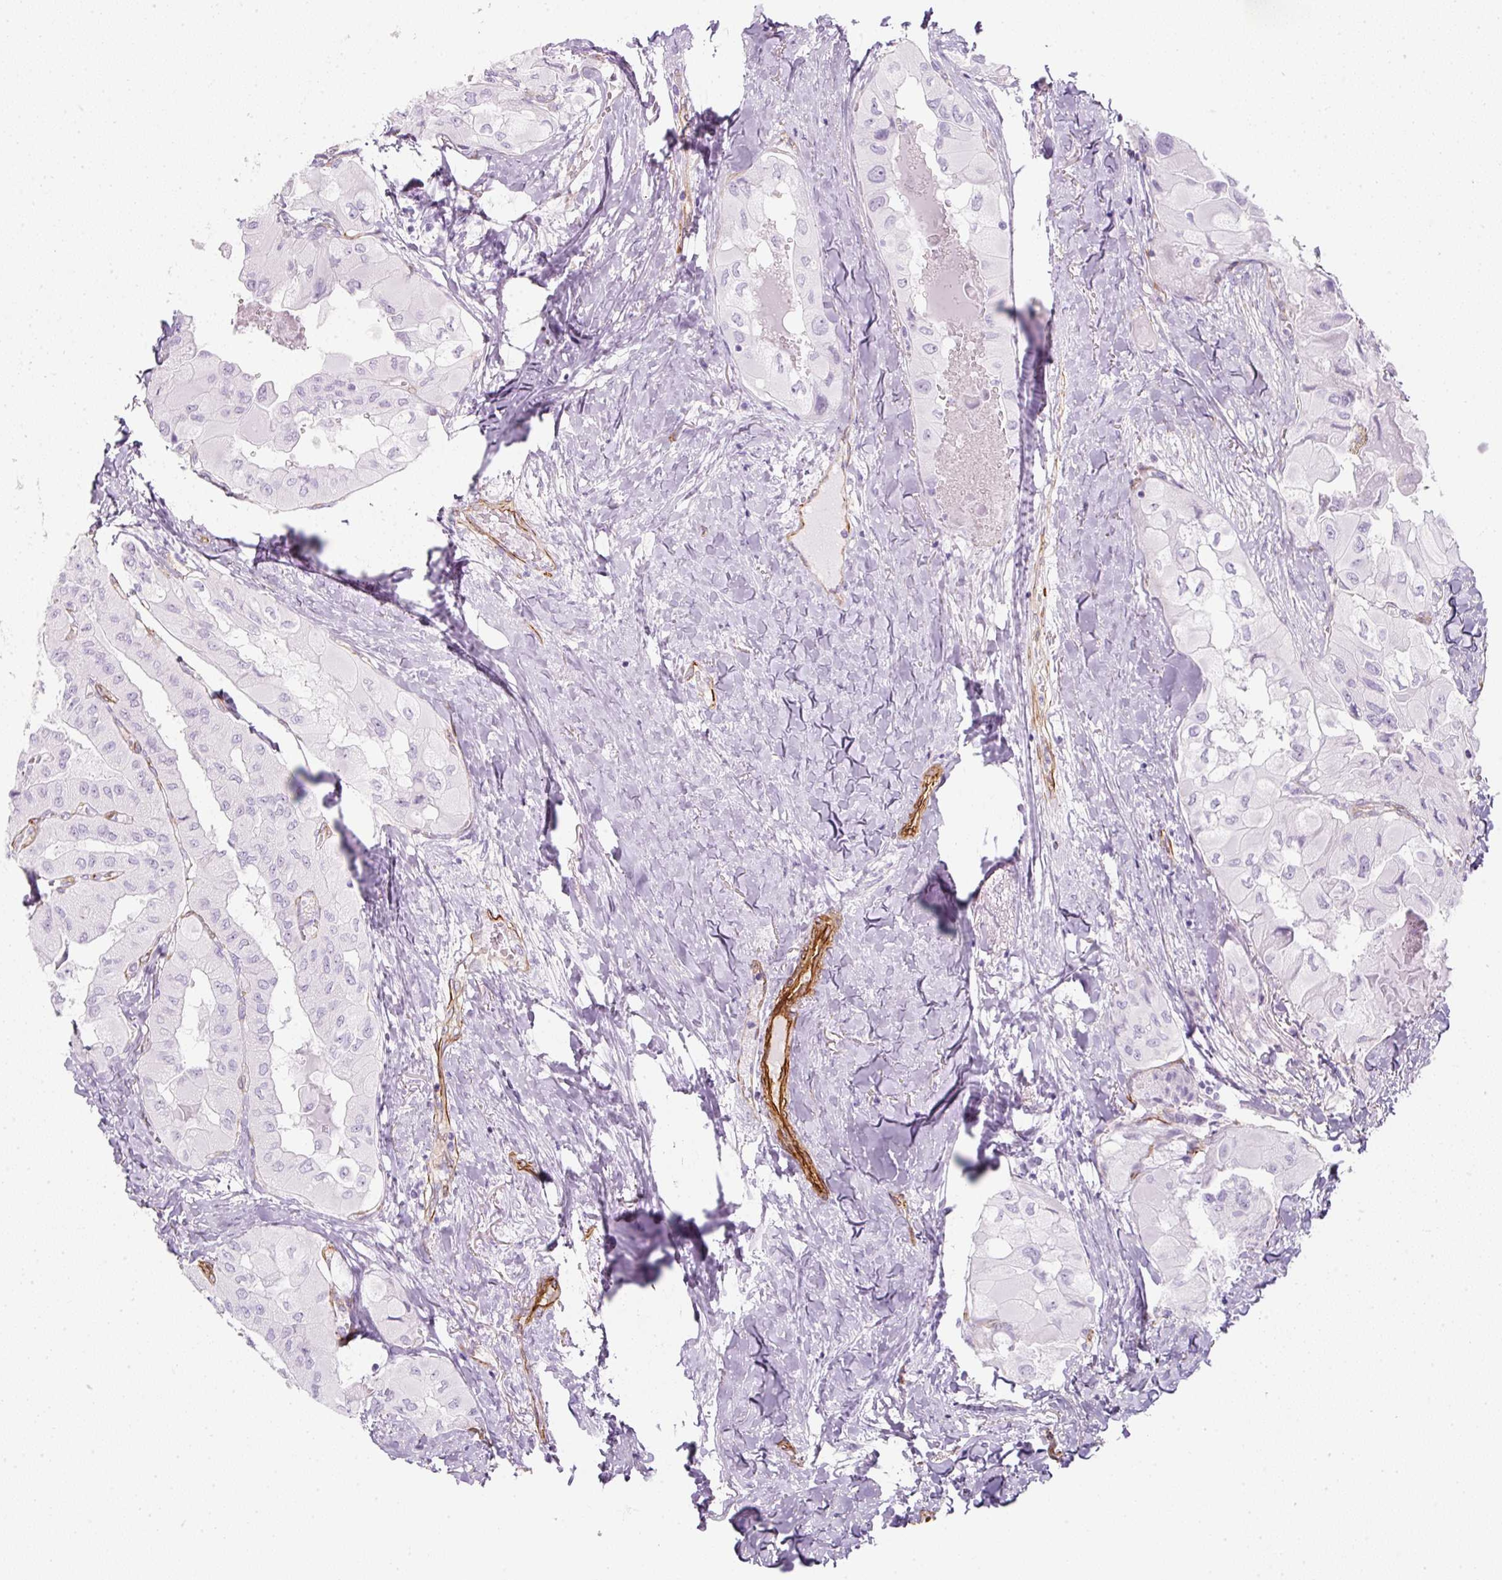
{"staining": {"intensity": "negative", "quantity": "none", "location": "none"}, "tissue": "thyroid cancer", "cell_type": "Tumor cells", "image_type": "cancer", "snomed": [{"axis": "morphology", "description": "Normal tissue, NOS"}, {"axis": "morphology", "description": "Papillary adenocarcinoma, NOS"}, {"axis": "topography", "description": "Thyroid gland"}], "caption": "Tumor cells are negative for brown protein staining in thyroid cancer (papillary adenocarcinoma).", "gene": "CAVIN3", "patient": {"sex": "female", "age": 59}}